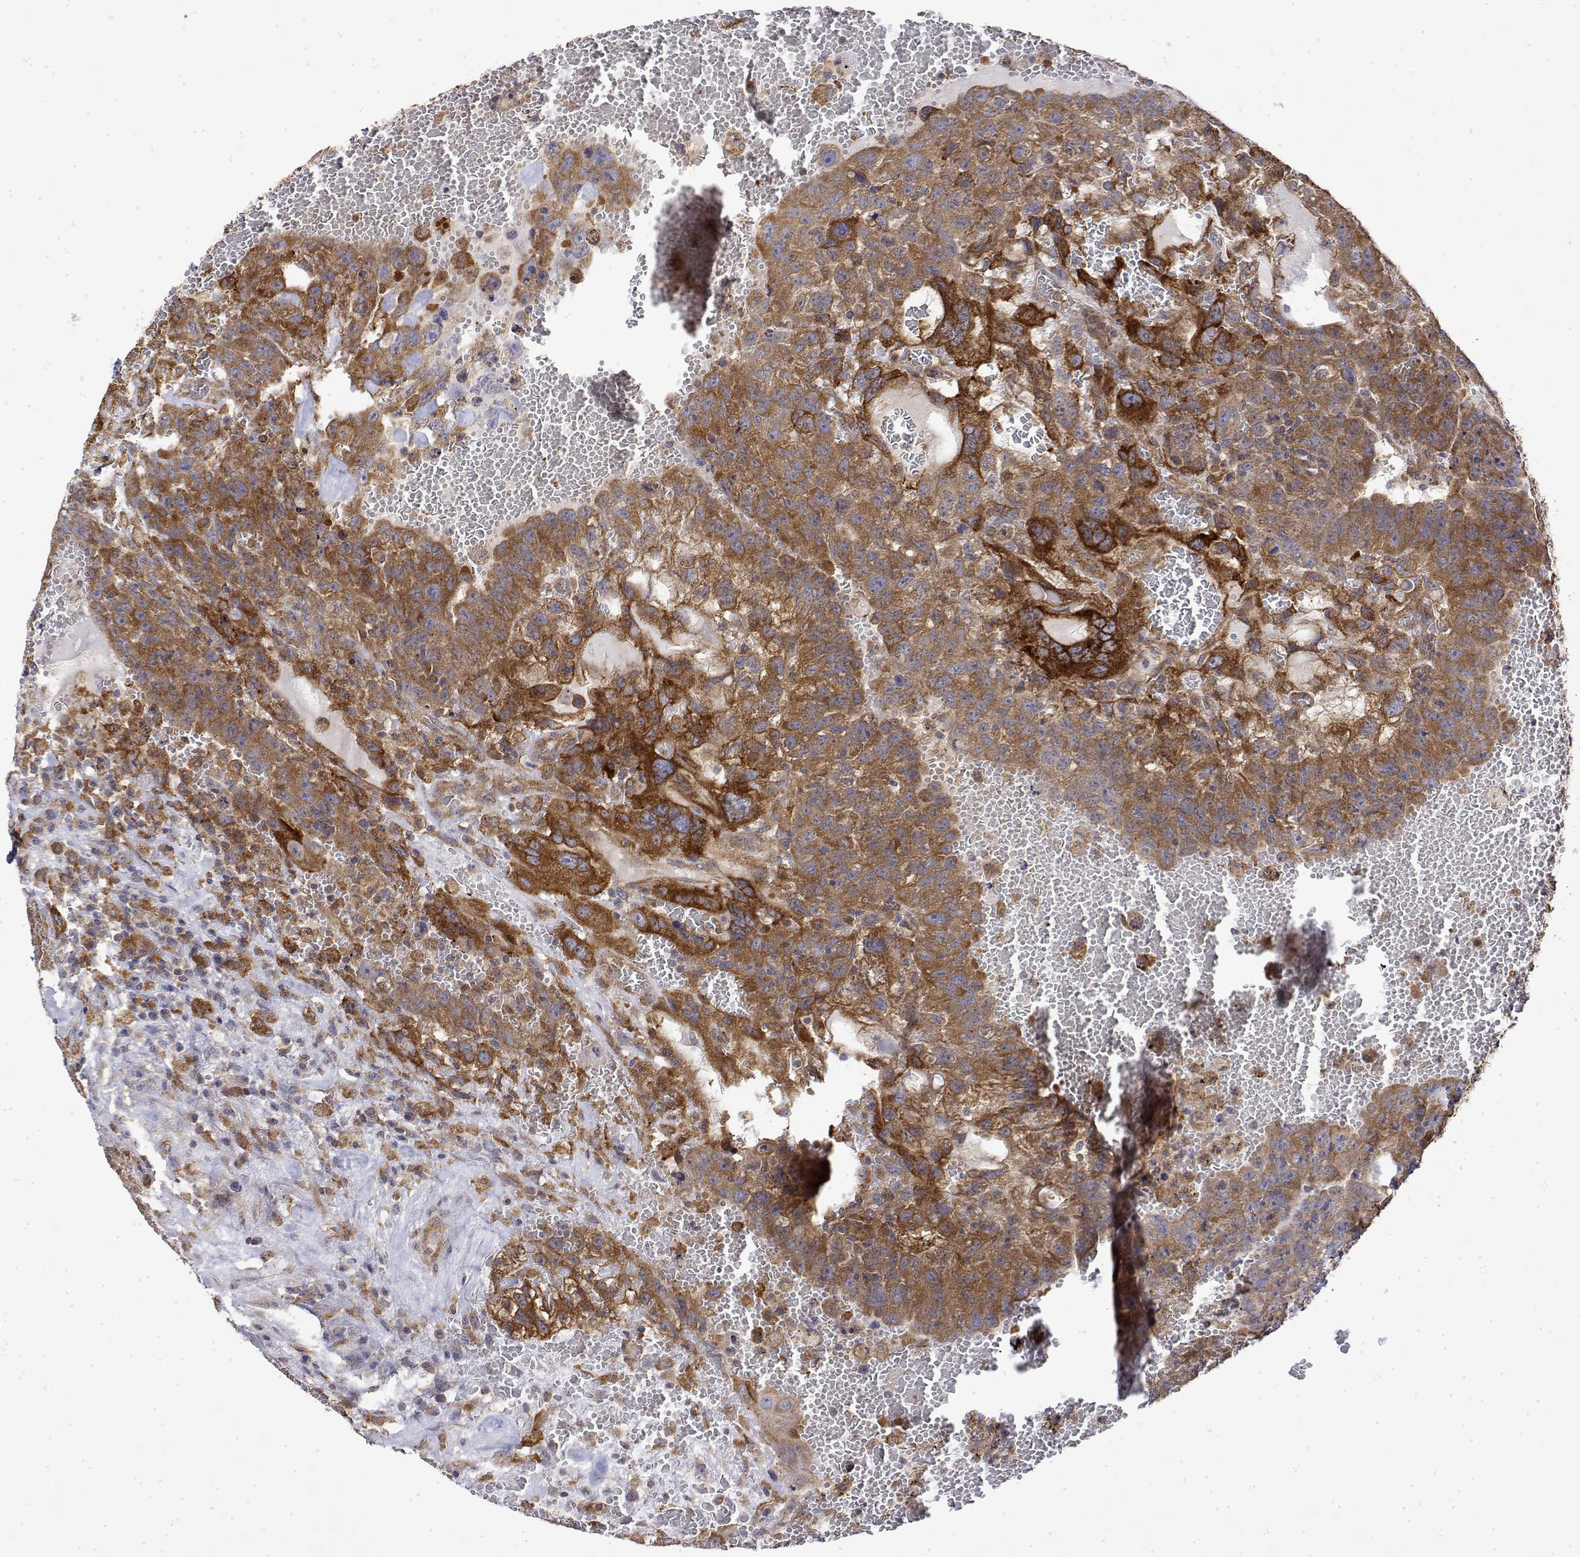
{"staining": {"intensity": "strong", "quantity": ">75%", "location": "cytoplasmic/membranous"}, "tissue": "testis cancer", "cell_type": "Tumor cells", "image_type": "cancer", "snomed": [{"axis": "morphology", "description": "Carcinoma, Embryonal, NOS"}, {"axis": "topography", "description": "Testis"}], "caption": "Immunohistochemistry (IHC) of human testis embryonal carcinoma displays high levels of strong cytoplasmic/membranous staining in approximately >75% of tumor cells.", "gene": "PACSIN2", "patient": {"sex": "male", "age": 26}}